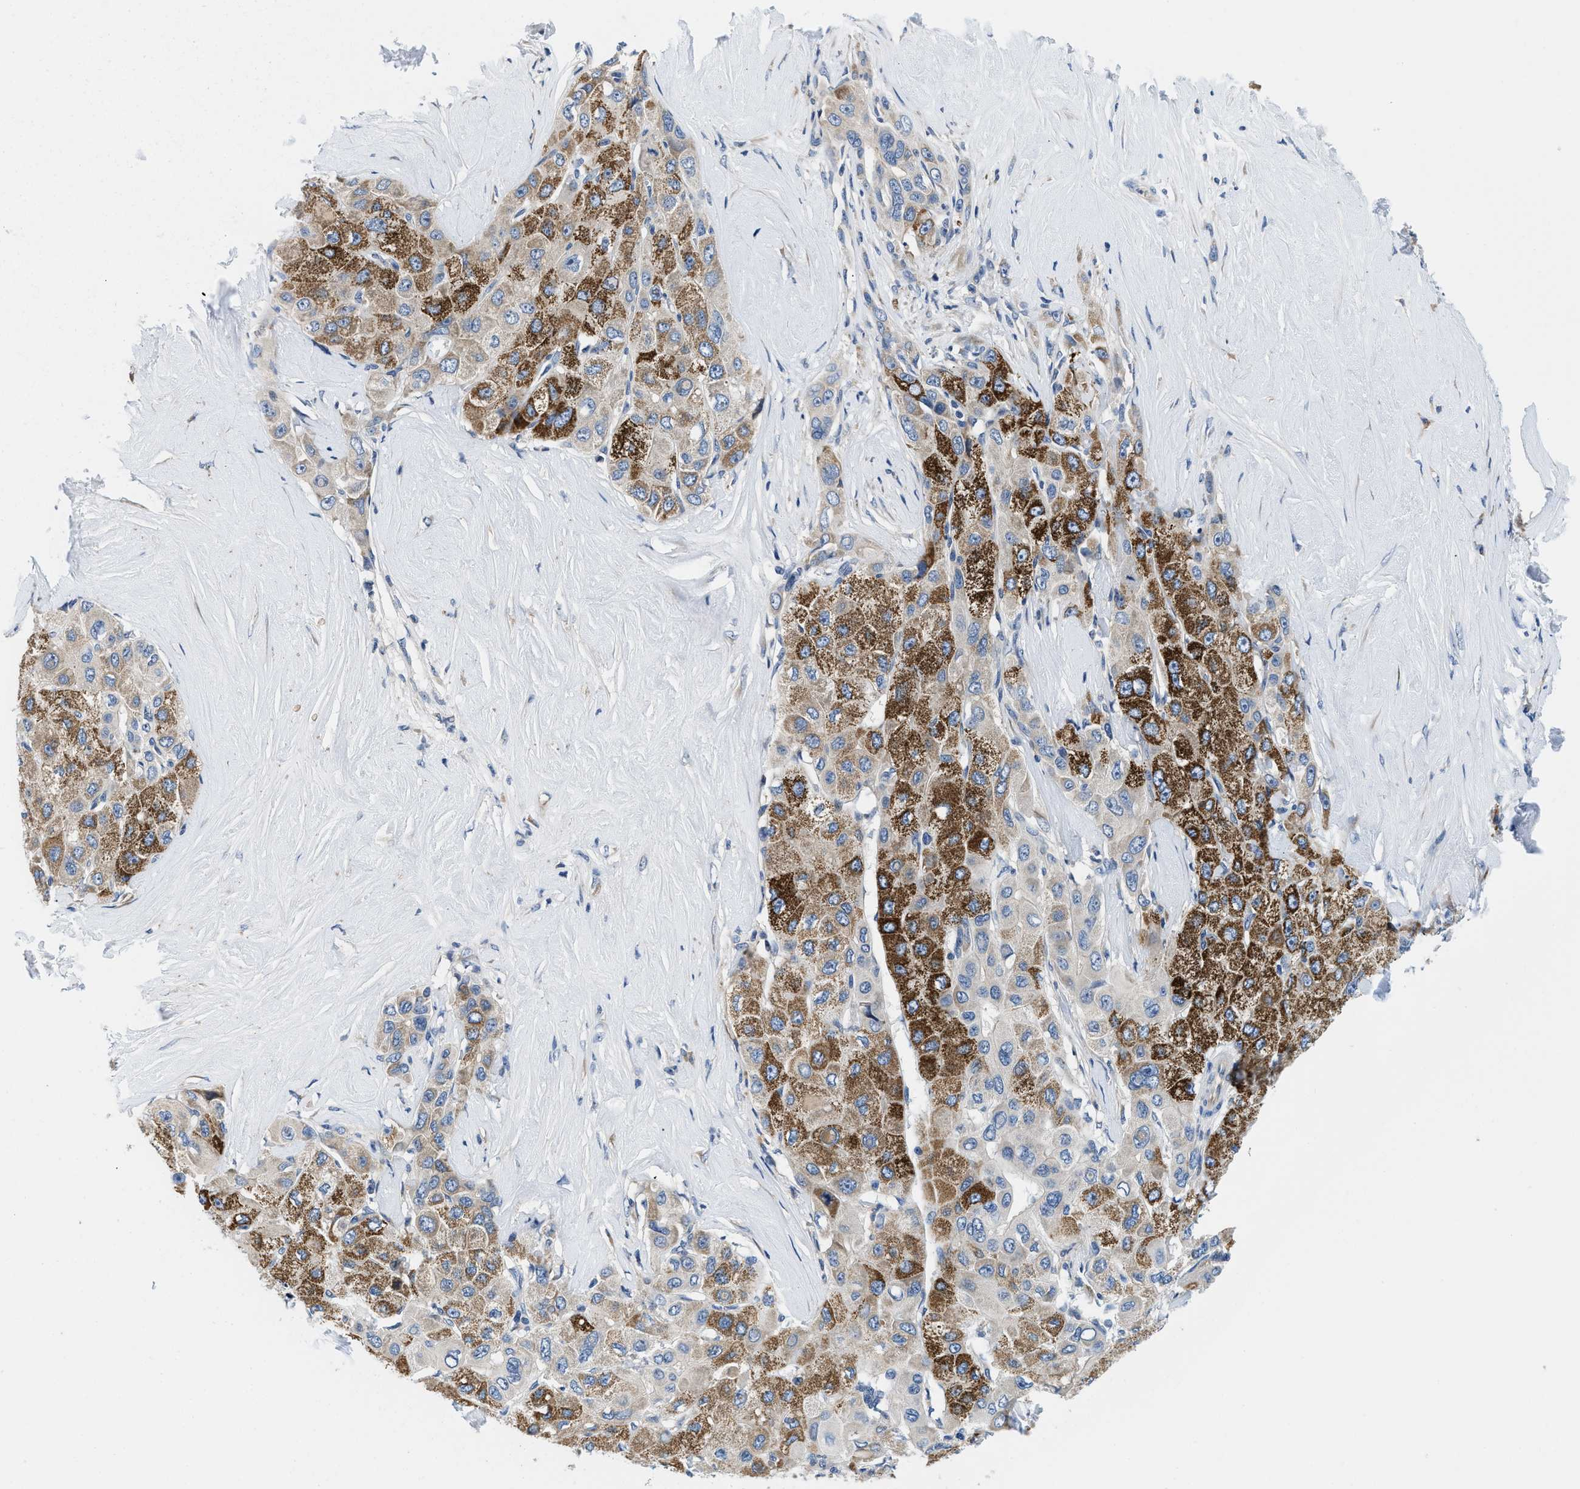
{"staining": {"intensity": "strong", "quantity": "25%-75%", "location": "cytoplasmic/membranous"}, "tissue": "liver cancer", "cell_type": "Tumor cells", "image_type": "cancer", "snomed": [{"axis": "morphology", "description": "Carcinoma, Hepatocellular, NOS"}, {"axis": "topography", "description": "Liver"}], "caption": "Immunohistochemical staining of human hepatocellular carcinoma (liver) shows high levels of strong cytoplasmic/membranous protein positivity in approximately 25%-75% of tumor cells.", "gene": "IKBKE", "patient": {"sex": "male", "age": 80}}